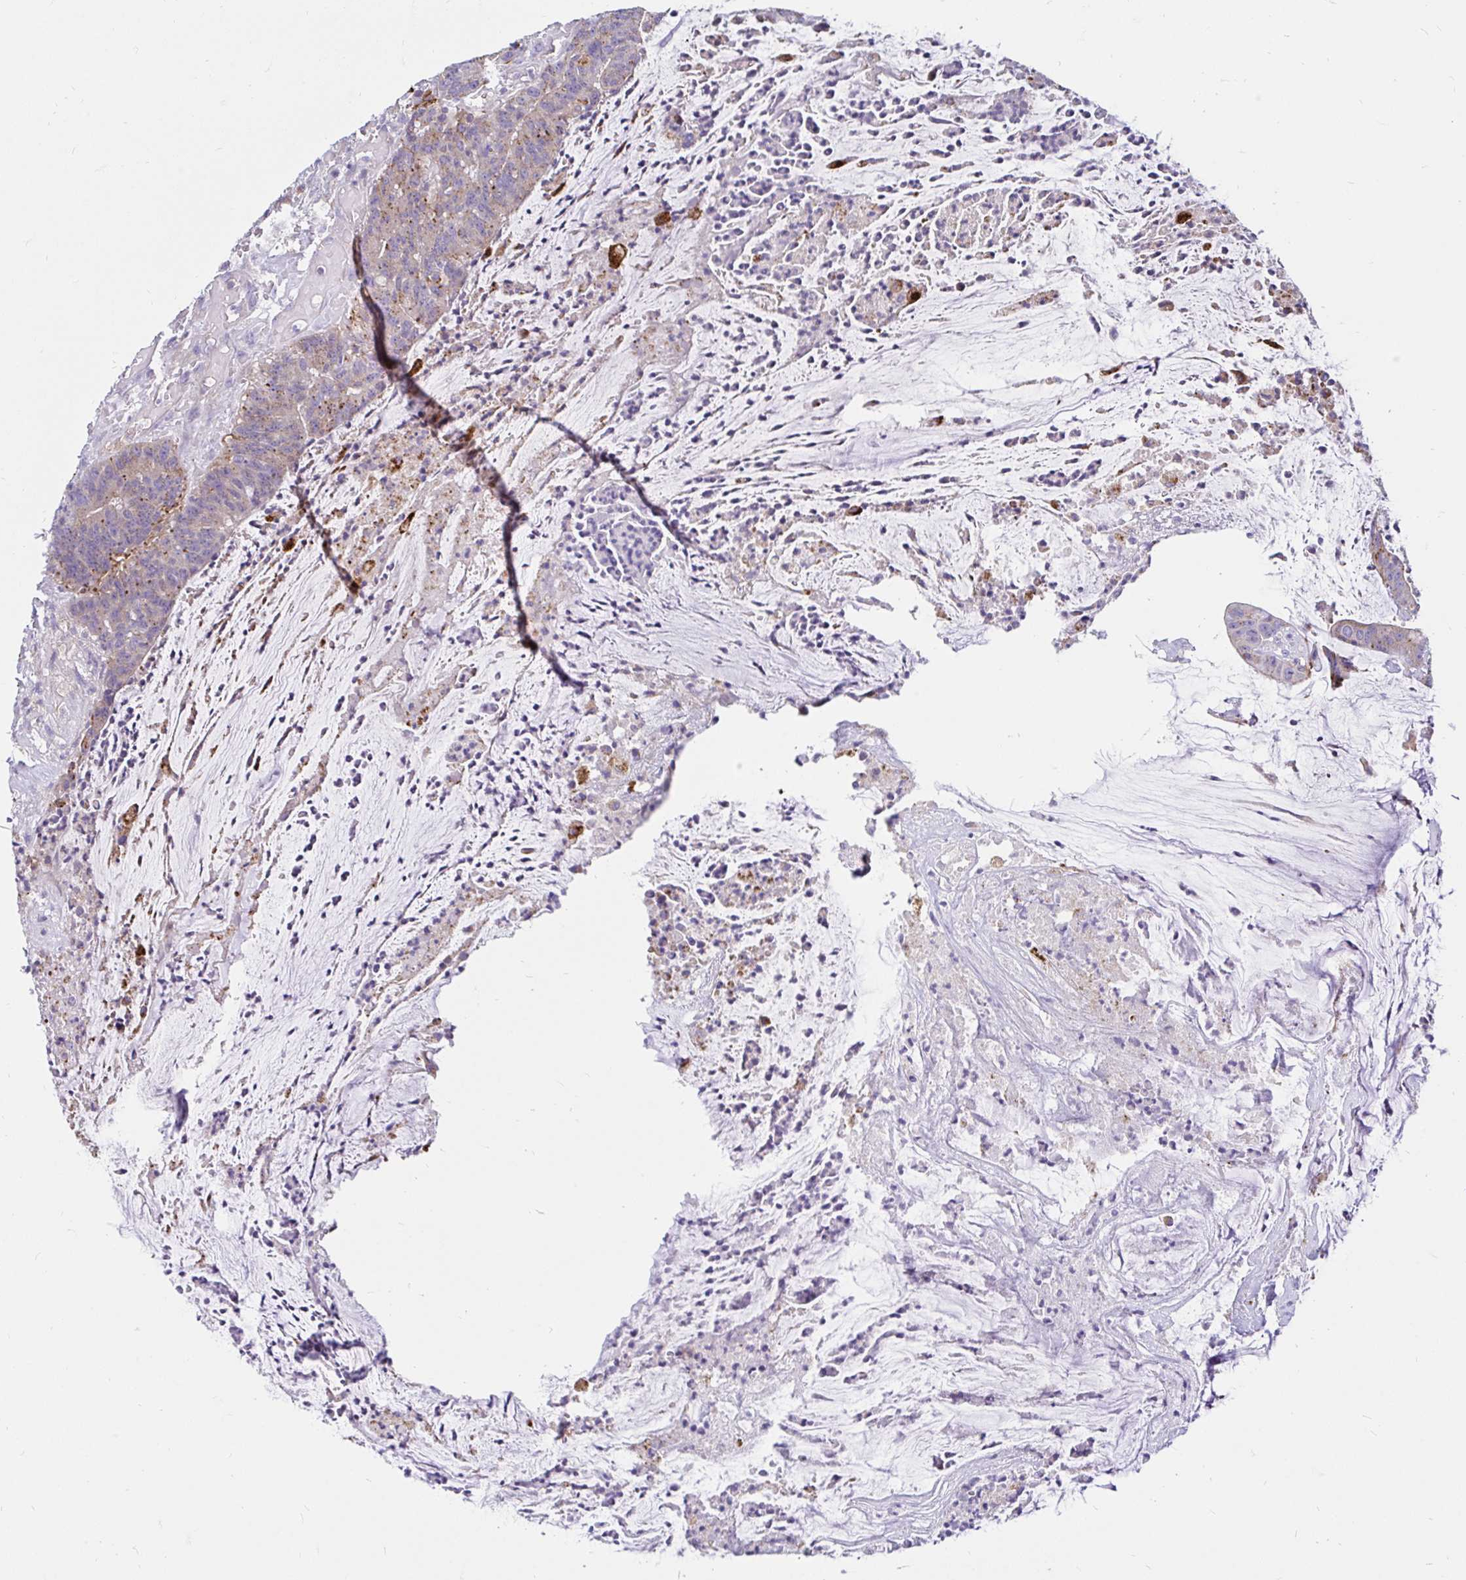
{"staining": {"intensity": "moderate", "quantity": "<25%", "location": "cytoplasmic/membranous"}, "tissue": "colorectal cancer", "cell_type": "Tumor cells", "image_type": "cancer", "snomed": [{"axis": "morphology", "description": "Adenocarcinoma, NOS"}, {"axis": "topography", "description": "Colon"}], "caption": "The histopathology image displays immunohistochemical staining of colorectal adenocarcinoma. There is moderate cytoplasmic/membranous expression is identified in approximately <25% of tumor cells.", "gene": "FUCA1", "patient": {"sex": "female", "age": 78}}